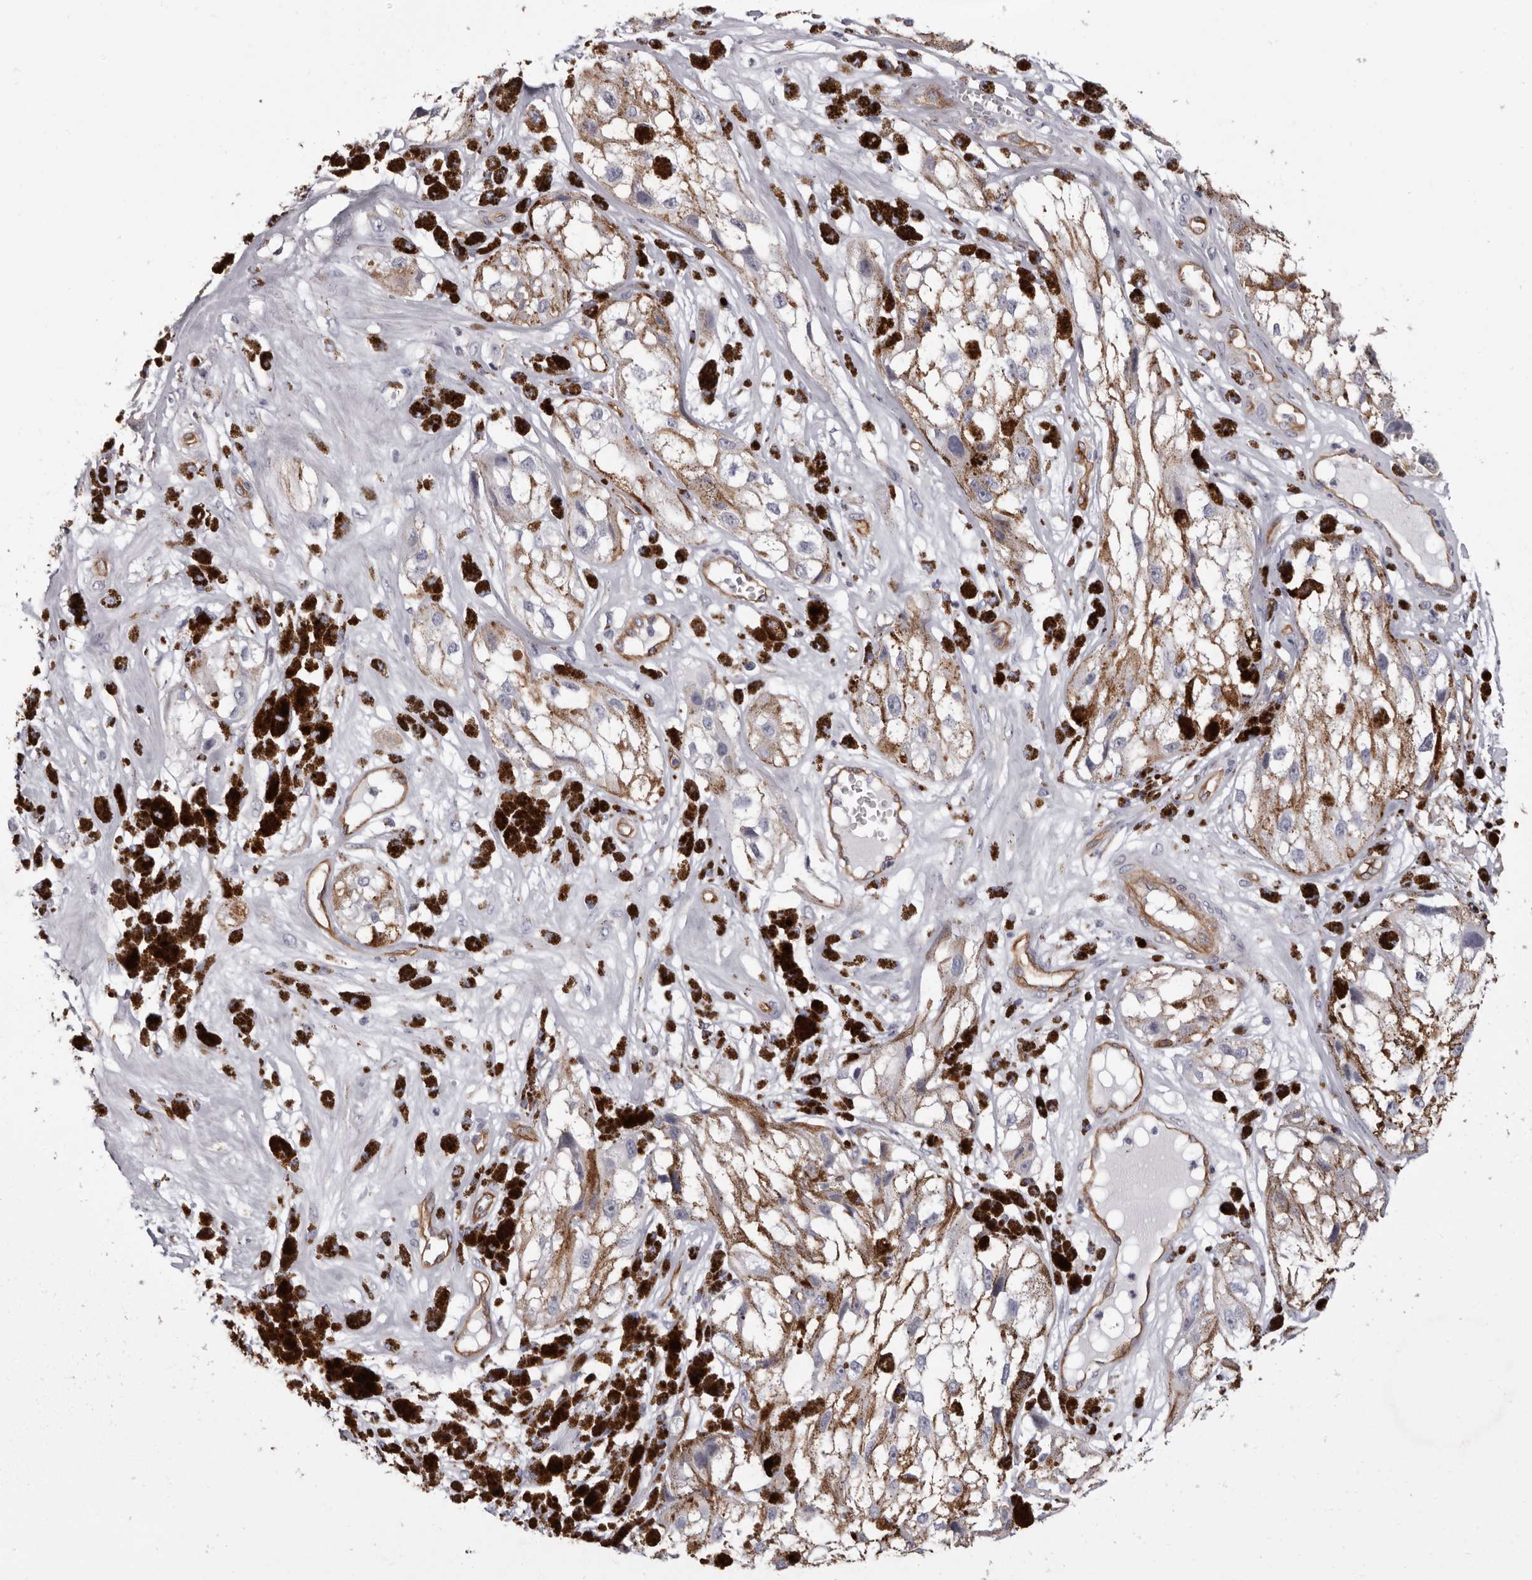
{"staining": {"intensity": "negative", "quantity": "none", "location": "none"}, "tissue": "melanoma", "cell_type": "Tumor cells", "image_type": "cancer", "snomed": [{"axis": "morphology", "description": "Malignant melanoma, NOS"}, {"axis": "topography", "description": "Skin"}], "caption": "DAB (3,3'-diaminobenzidine) immunohistochemical staining of human malignant melanoma exhibits no significant staining in tumor cells. The staining is performed using DAB brown chromogen with nuclei counter-stained in using hematoxylin.", "gene": "ADGRL4", "patient": {"sex": "male", "age": 88}}